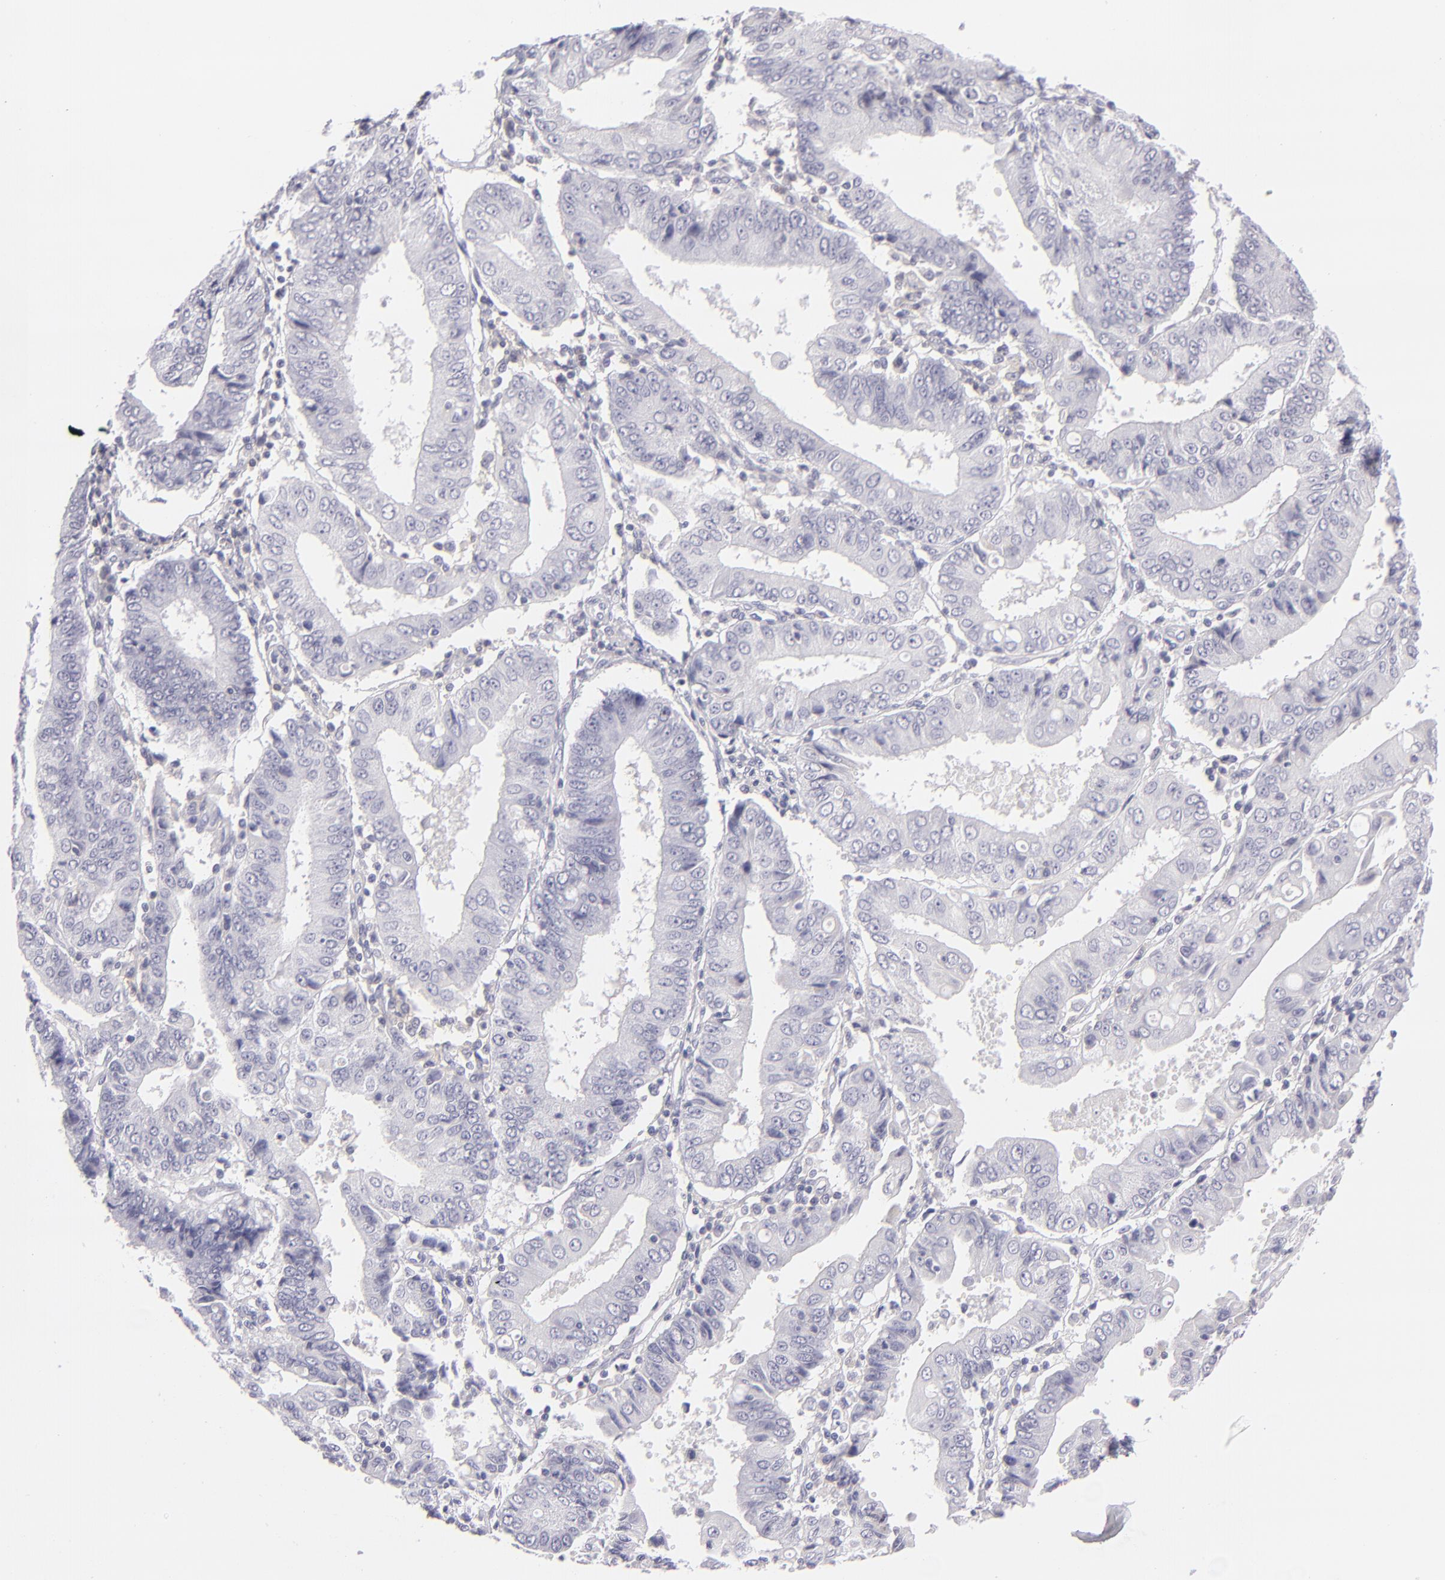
{"staining": {"intensity": "negative", "quantity": "none", "location": "none"}, "tissue": "endometrial cancer", "cell_type": "Tumor cells", "image_type": "cancer", "snomed": [{"axis": "morphology", "description": "Adenocarcinoma, NOS"}, {"axis": "topography", "description": "Endometrium"}], "caption": "Histopathology image shows no protein expression in tumor cells of endometrial cancer (adenocarcinoma) tissue.", "gene": "CD48", "patient": {"sex": "female", "age": 75}}